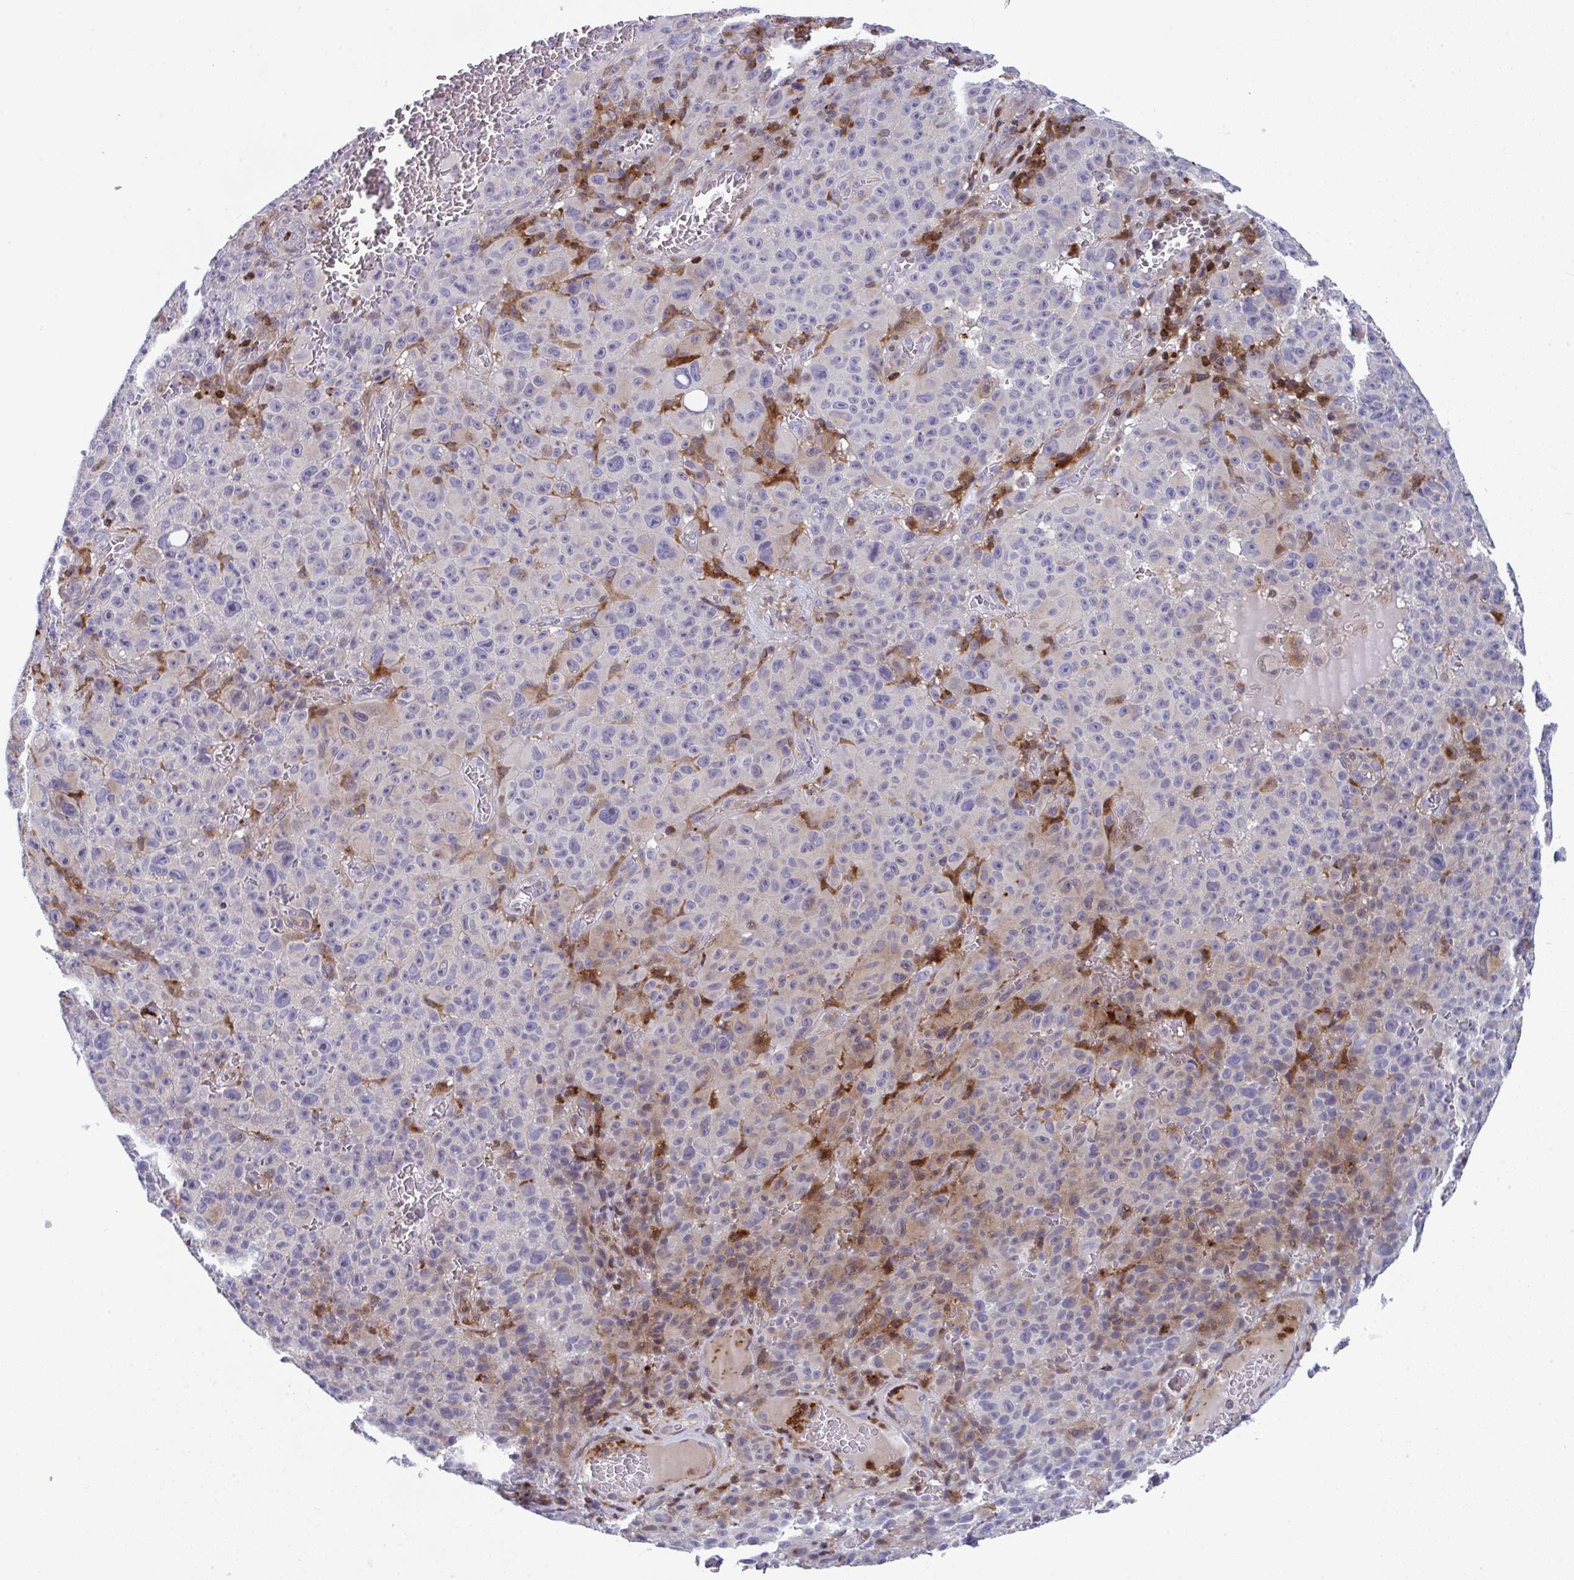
{"staining": {"intensity": "negative", "quantity": "none", "location": "none"}, "tissue": "melanoma", "cell_type": "Tumor cells", "image_type": "cancer", "snomed": [{"axis": "morphology", "description": "Malignant melanoma, NOS"}, {"axis": "topography", "description": "Skin"}], "caption": "Immunohistochemical staining of human melanoma demonstrates no significant positivity in tumor cells. (DAB (3,3'-diaminobenzidine) IHC visualized using brightfield microscopy, high magnification).", "gene": "AOC2", "patient": {"sex": "female", "age": 82}}